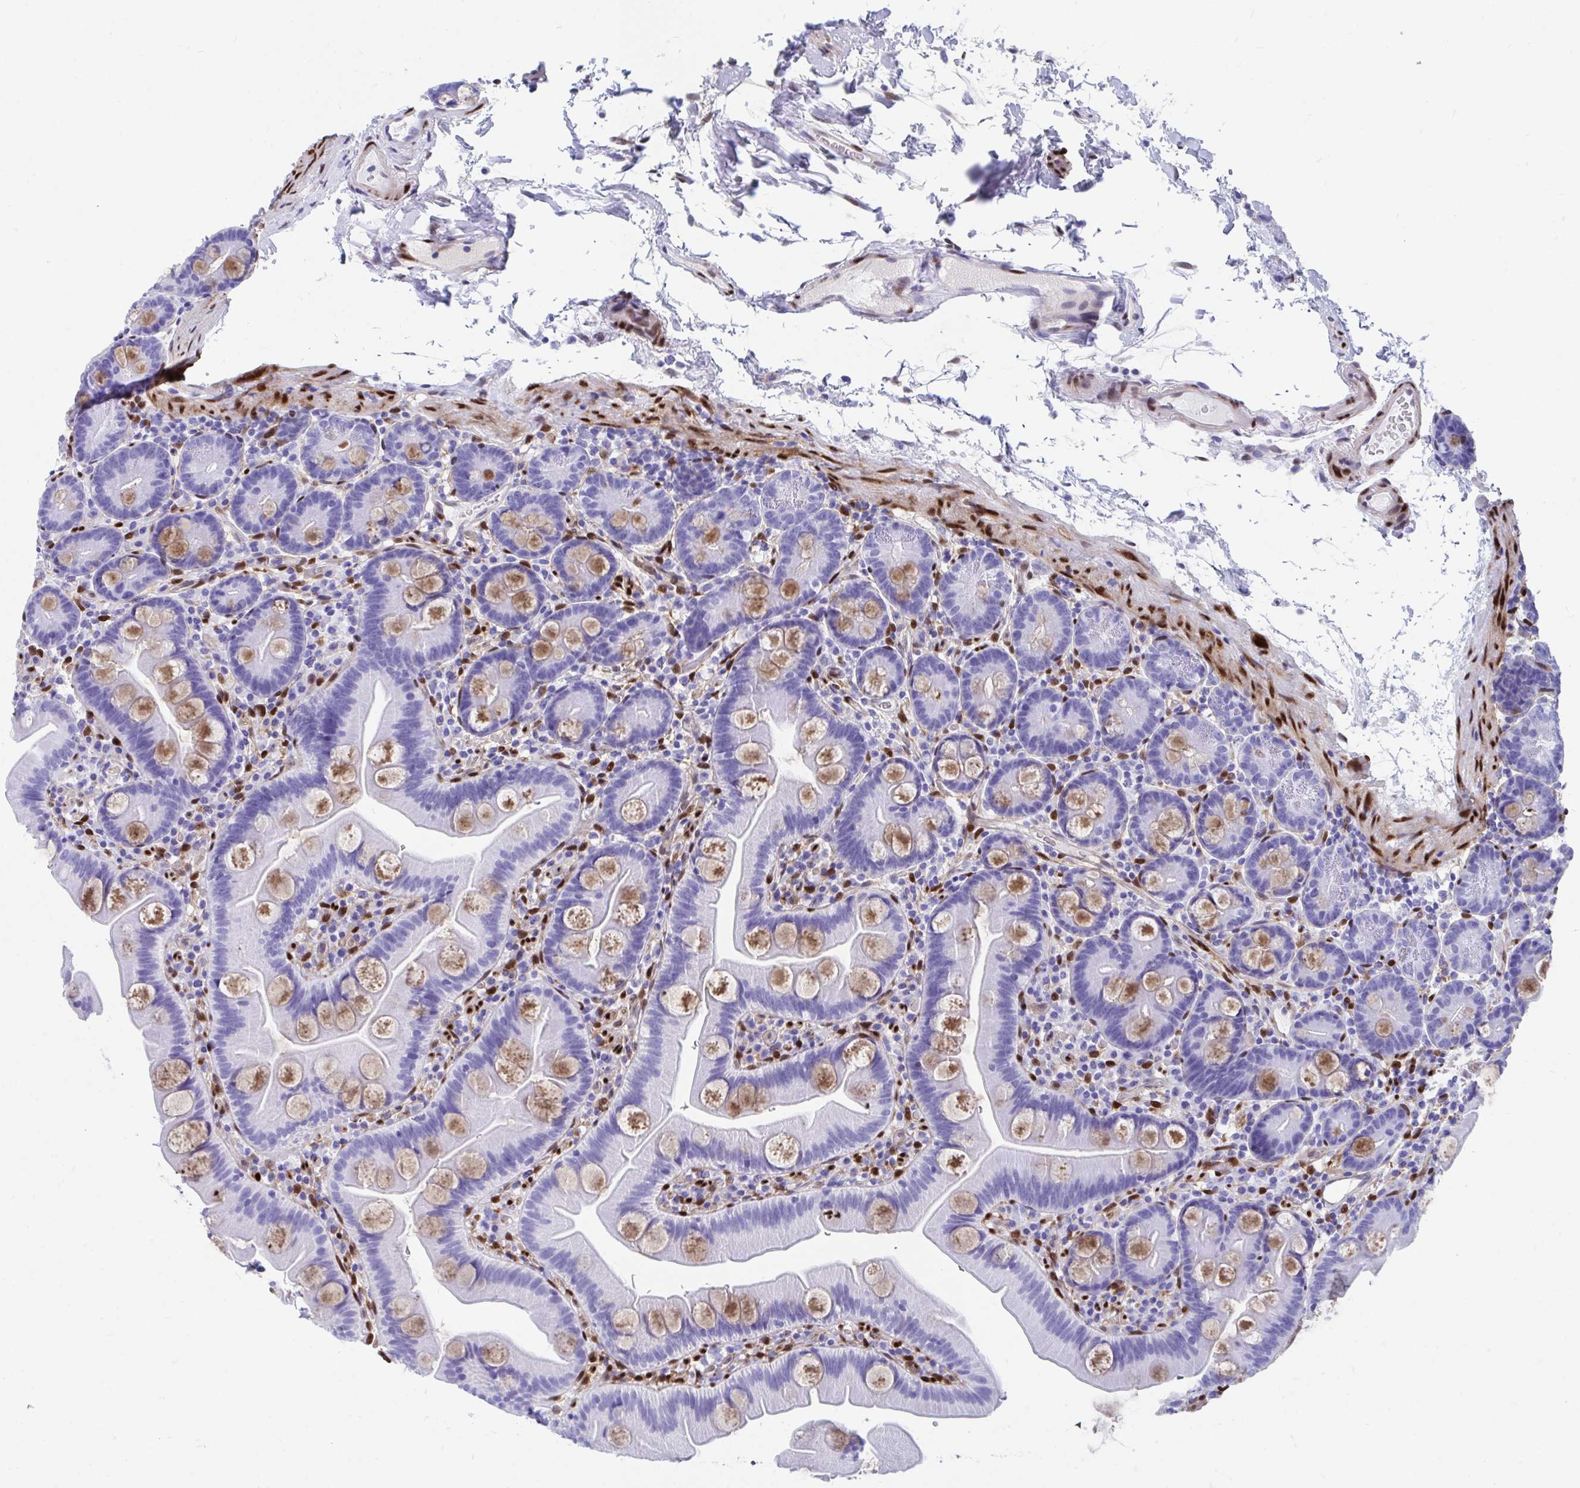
{"staining": {"intensity": "moderate", "quantity": "25%-75%", "location": "cytoplasmic/membranous"}, "tissue": "small intestine", "cell_type": "Glandular cells", "image_type": "normal", "snomed": [{"axis": "morphology", "description": "Normal tissue, NOS"}, {"axis": "topography", "description": "Small intestine"}], "caption": "Glandular cells exhibit medium levels of moderate cytoplasmic/membranous positivity in approximately 25%-75% of cells in benign human small intestine.", "gene": "RBPMS", "patient": {"sex": "female", "age": 68}}